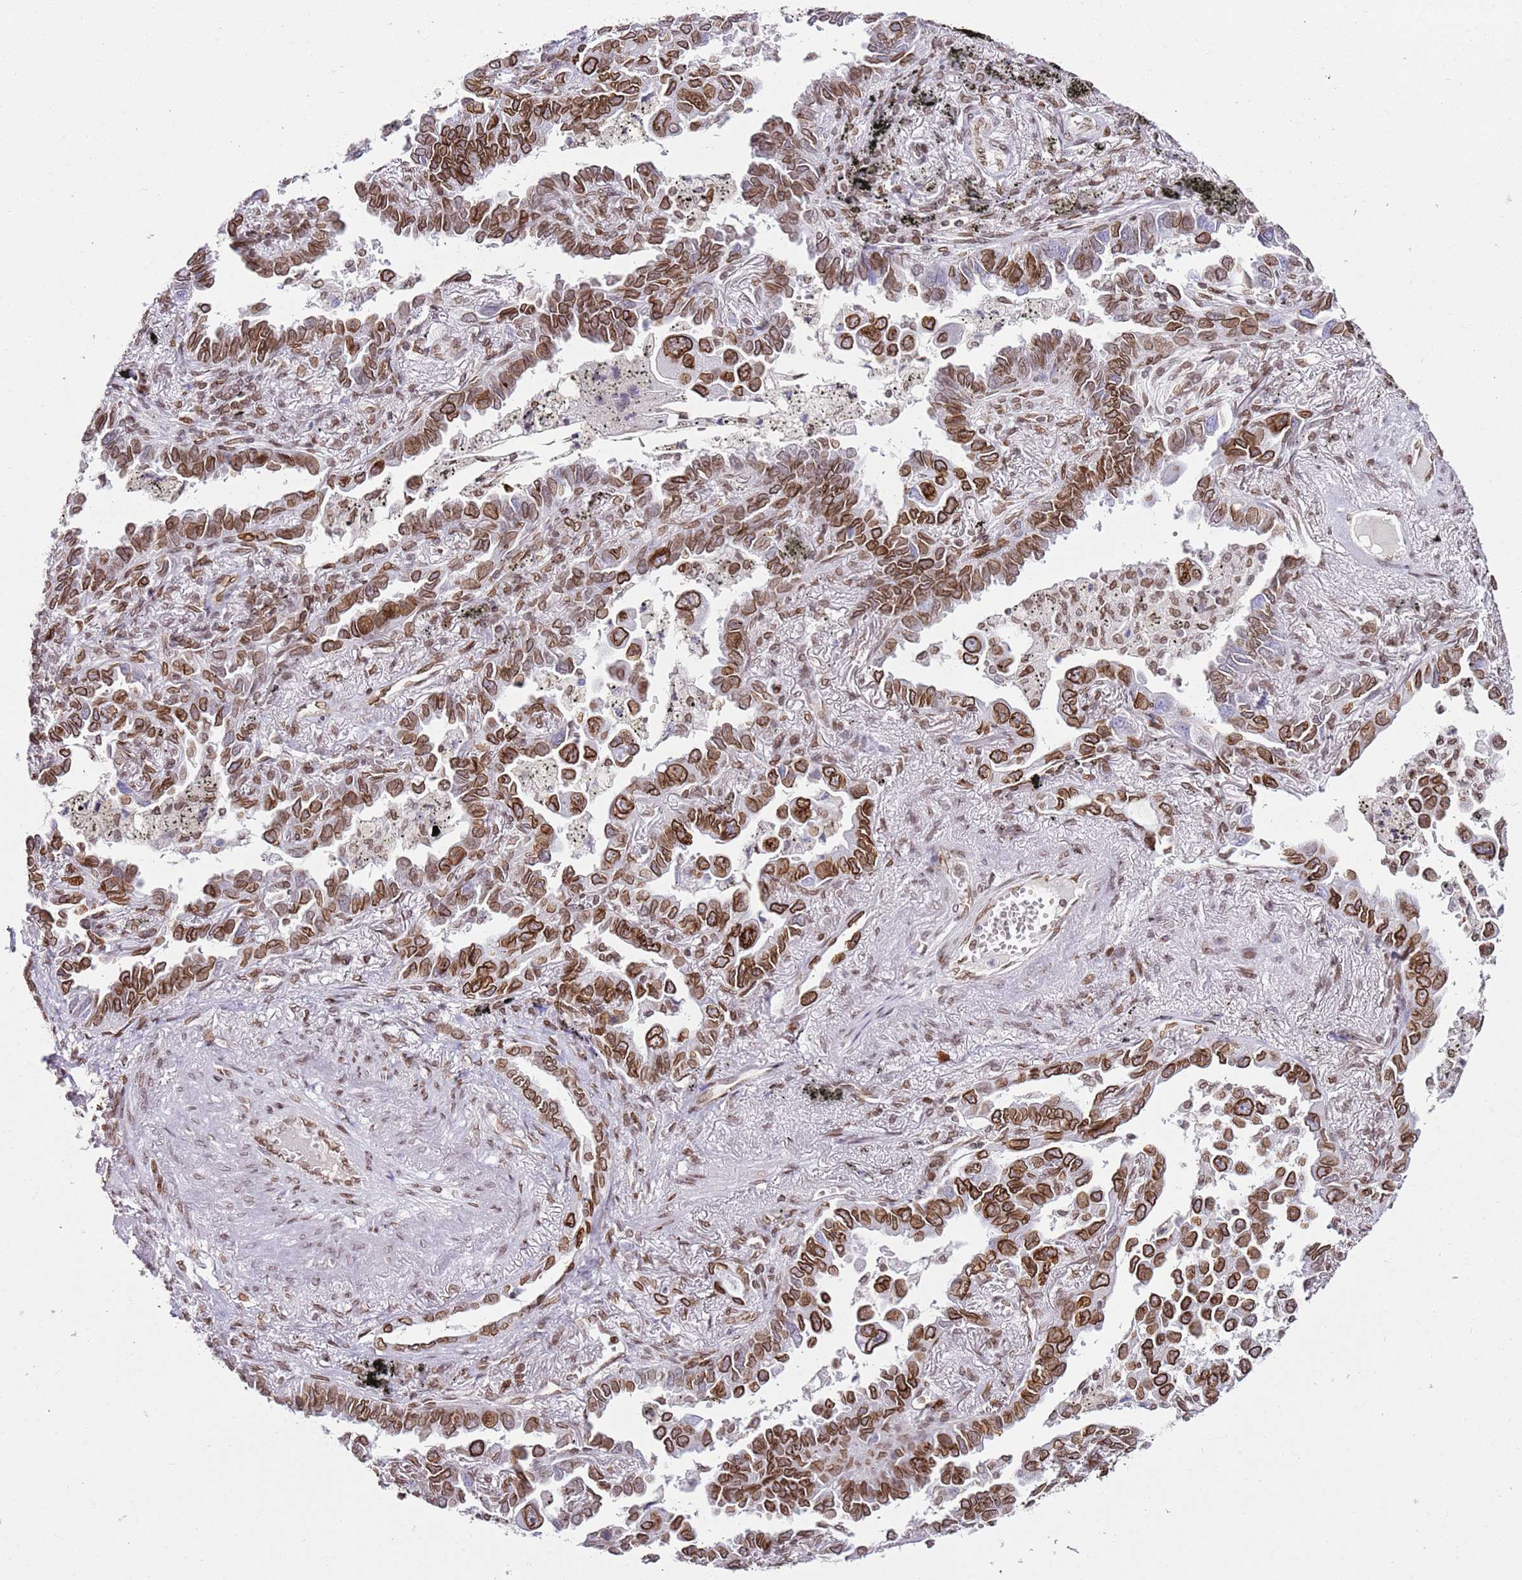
{"staining": {"intensity": "strong", "quantity": ">75%", "location": "cytoplasmic/membranous,nuclear"}, "tissue": "lung cancer", "cell_type": "Tumor cells", "image_type": "cancer", "snomed": [{"axis": "morphology", "description": "Adenocarcinoma, NOS"}, {"axis": "topography", "description": "Lung"}], "caption": "A high-resolution histopathology image shows immunohistochemistry (IHC) staining of lung cancer, which exhibits strong cytoplasmic/membranous and nuclear expression in approximately >75% of tumor cells.", "gene": "POU6F1", "patient": {"sex": "male", "age": 67}}